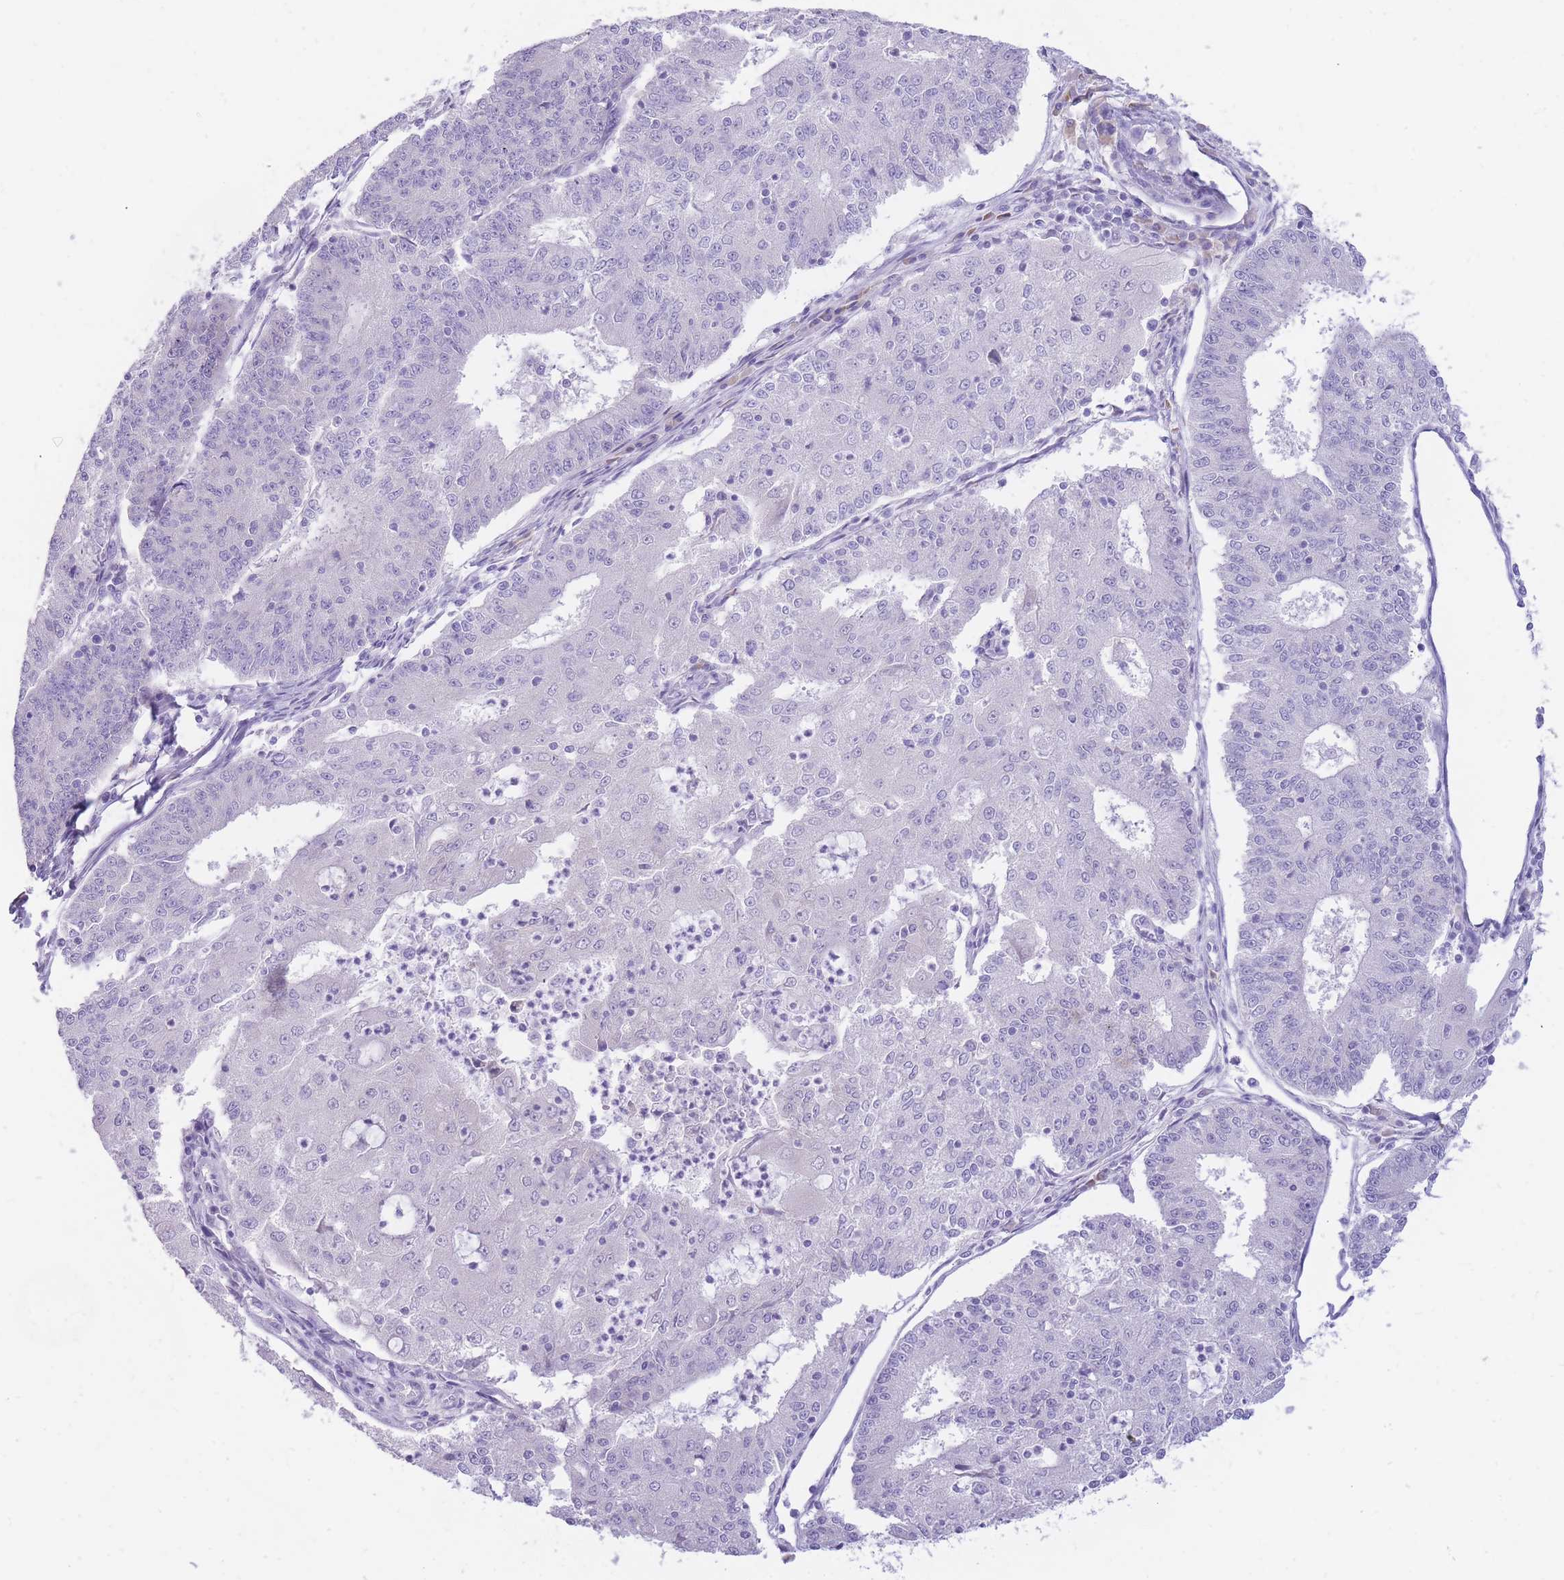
{"staining": {"intensity": "negative", "quantity": "none", "location": "none"}, "tissue": "endometrial cancer", "cell_type": "Tumor cells", "image_type": "cancer", "snomed": [{"axis": "morphology", "description": "Adenocarcinoma, NOS"}, {"axis": "topography", "description": "Endometrium"}], "caption": "High magnification brightfield microscopy of adenocarcinoma (endometrial) stained with DAB (brown) and counterstained with hematoxylin (blue): tumor cells show no significant expression.", "gene": "SSUH2", "patient": {"sex": "female", "age": 56}}